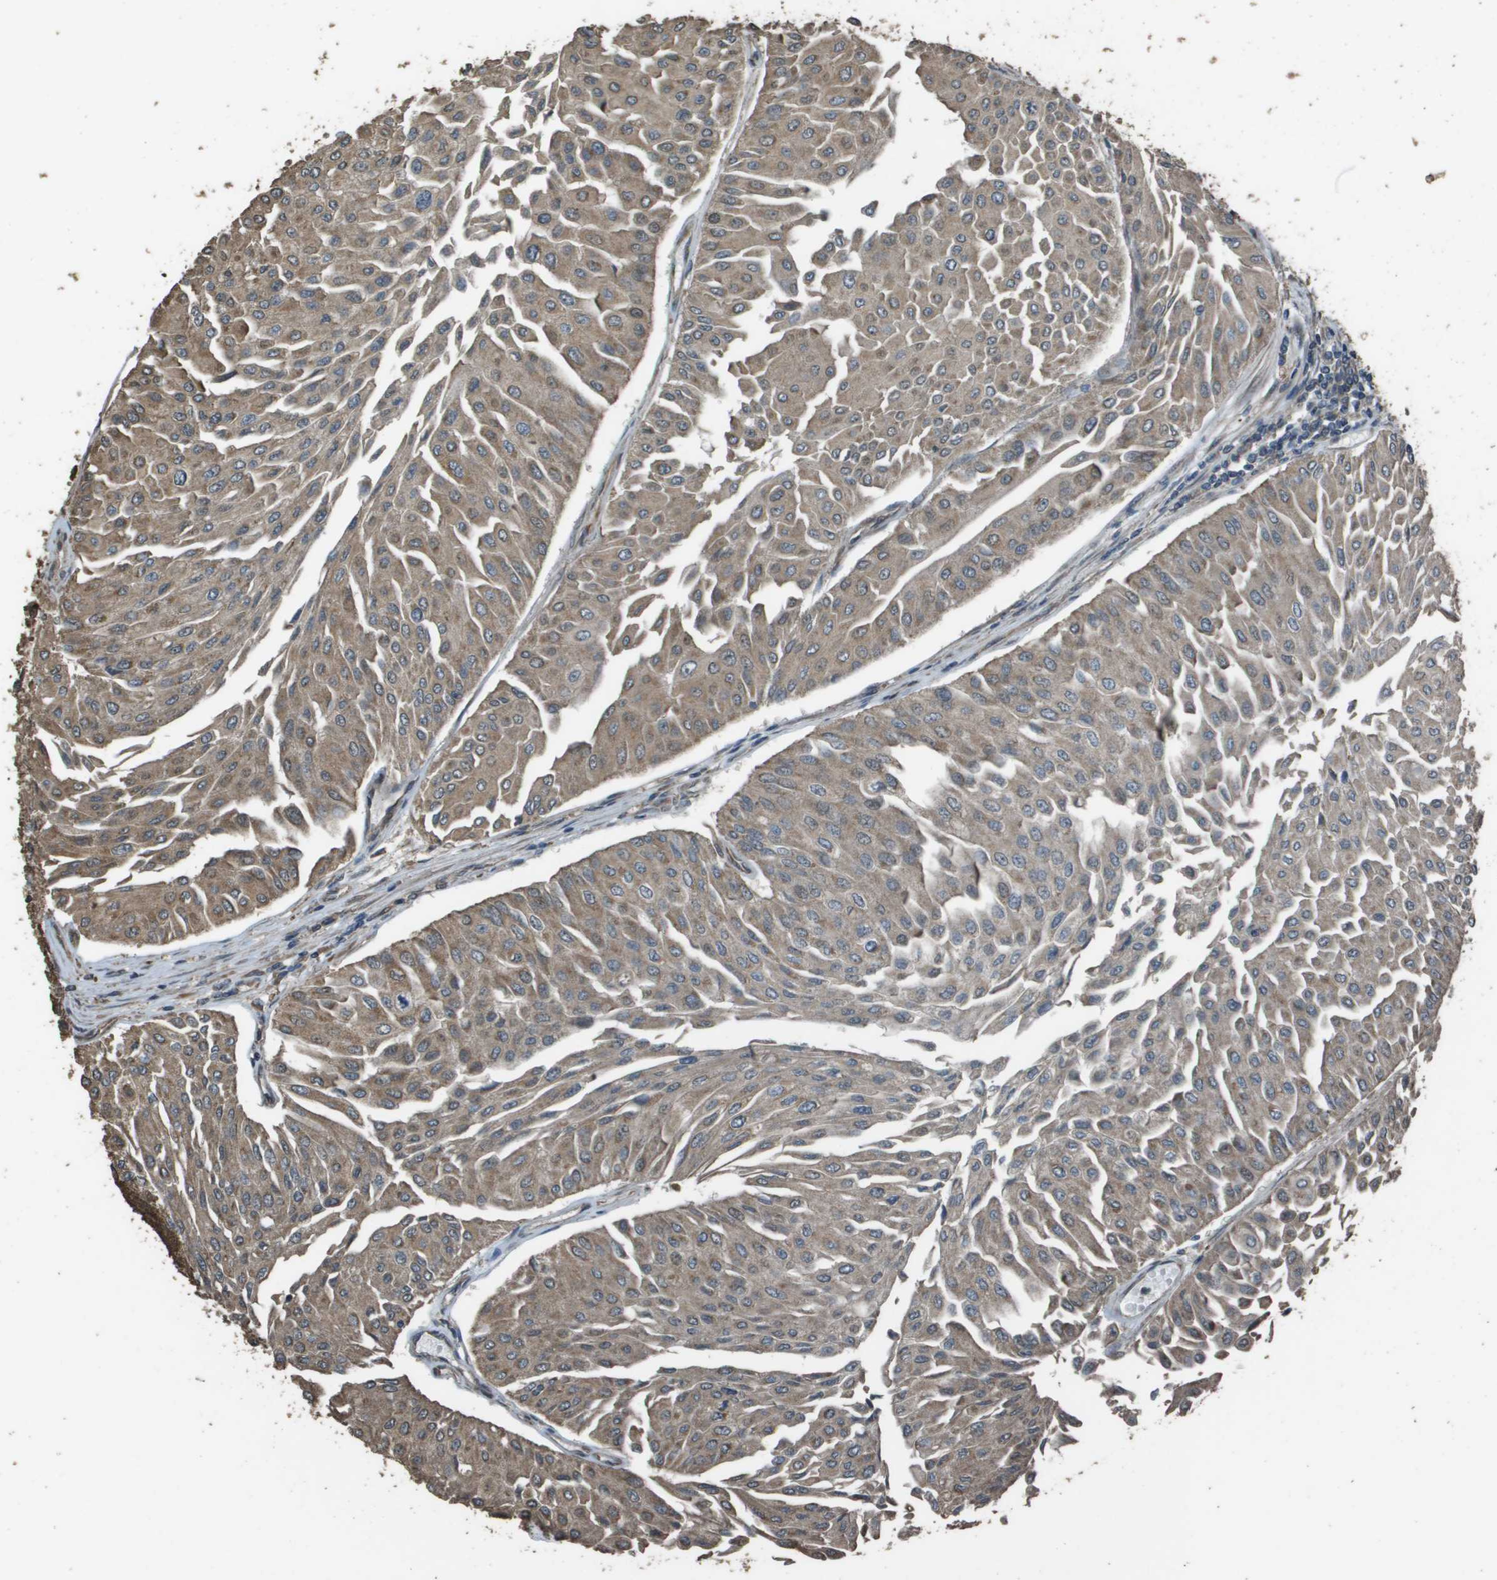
{"staining": {"intensity": "moderate", "quantity": ">75%", "location": "cytoplasmic/membranous"}, "tissue": "urothelial cancer", "cell_type": "Tumor cells", "image_type": "cancer", "snomed": [{"axis": "morphology", "description": "Urothelial carcinoma, Low grade"}, {"axis": "topography", "description": "Urinary bladder"}], "caption": "A brown stain highlights moderate cytoplasmic/membranous positivity of a protein in human low-grade urothelial carcinoma tumor cells.", "gene": "FIG4", "patient": {"sex": "male", "age": 67}}